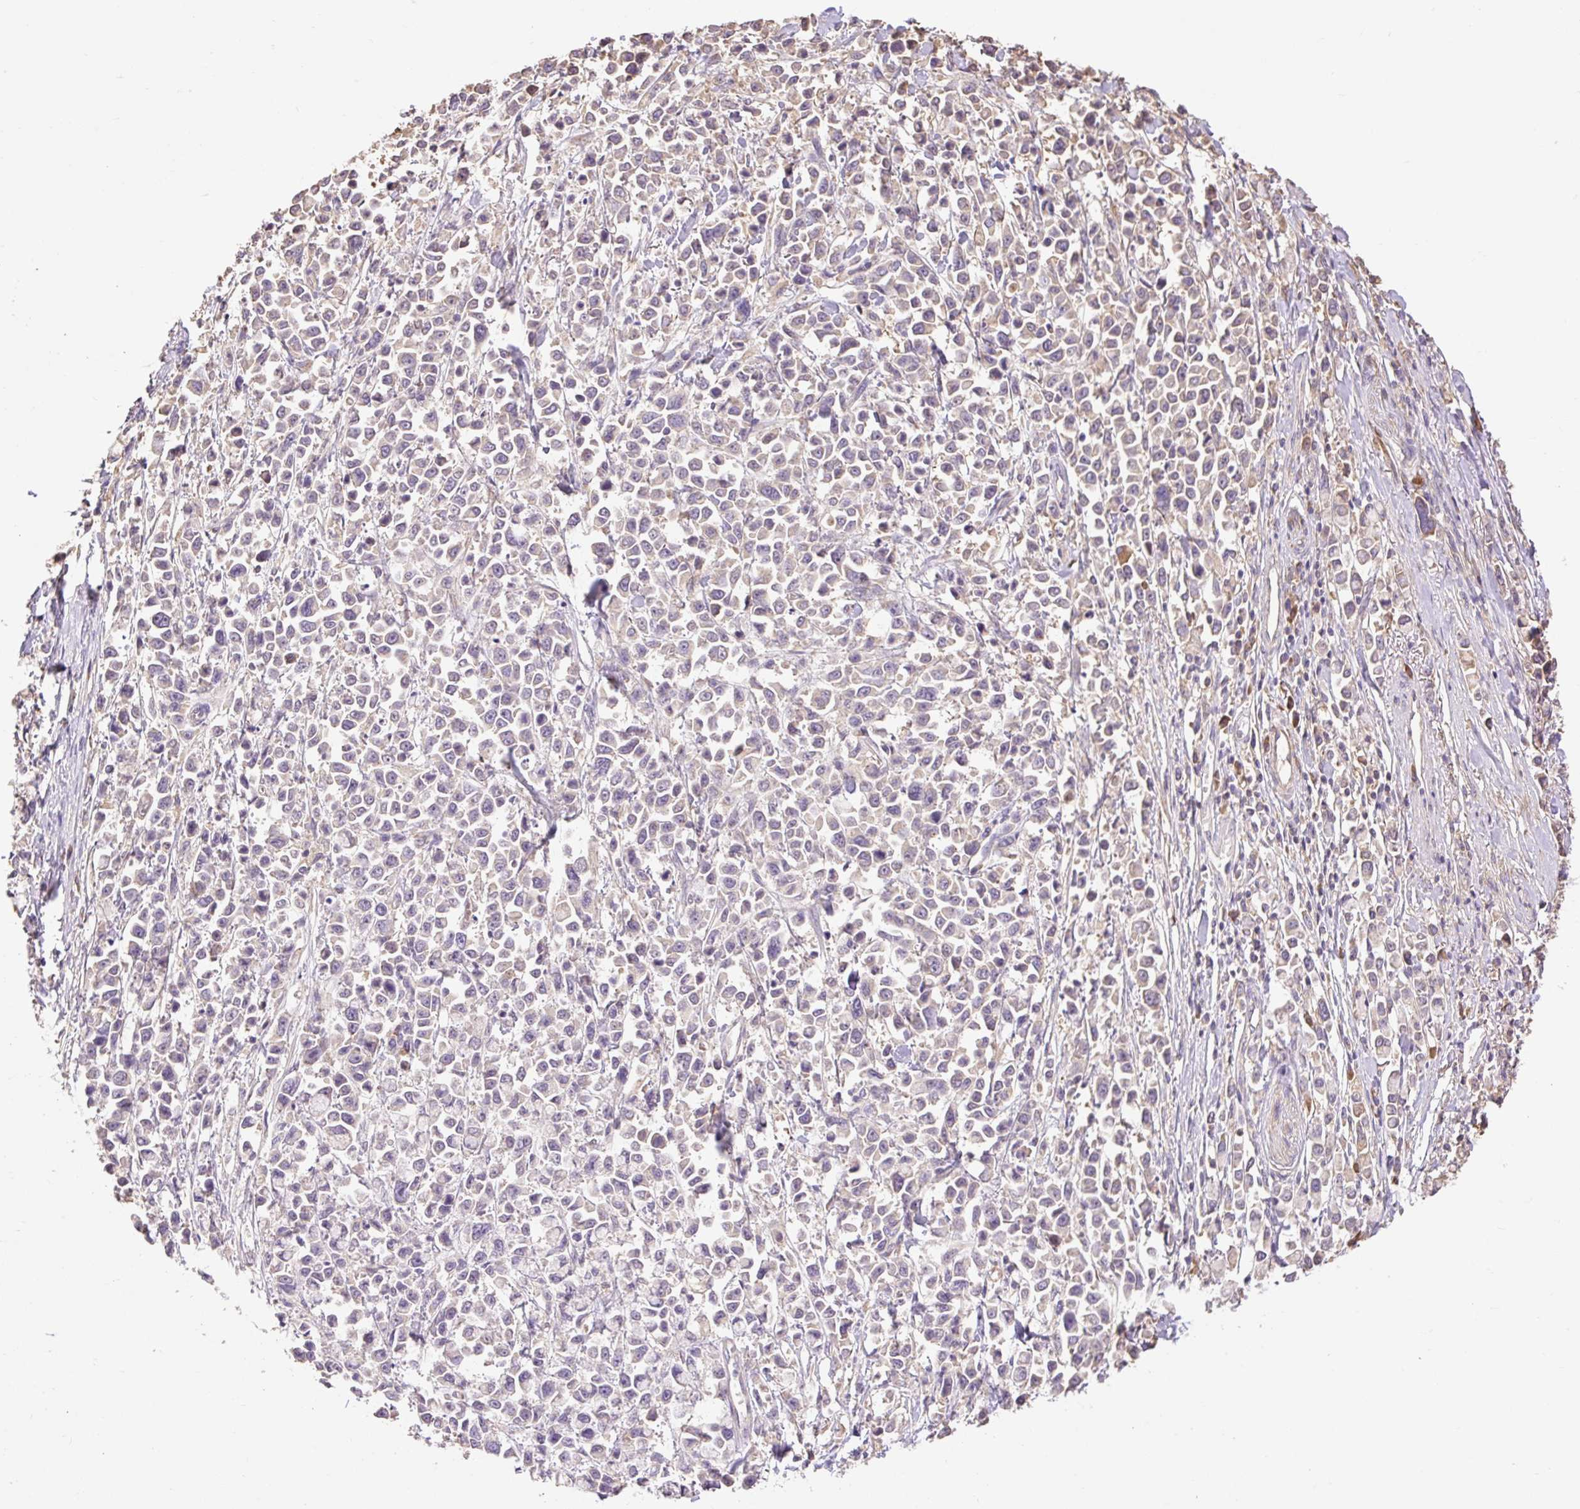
{"staining": {"intensity": "negative", "quantity": "none", "location": "none"}, "tissue": "stomach cancer", "cell_type": "Tumor cells", "image_type": "cancer", "snomed": [{"axis": "morphology", "description": "Adenocarcinoma, NOS"}, {"axis": "topography", "description": "Stomach"}], "caption": "Human adenocarcinoma (stomach) stained for a protein using IHC reveals no positivity in tumor cells.", "gene": "DESI1", "patient": {"sex": "female", "age": 81}}